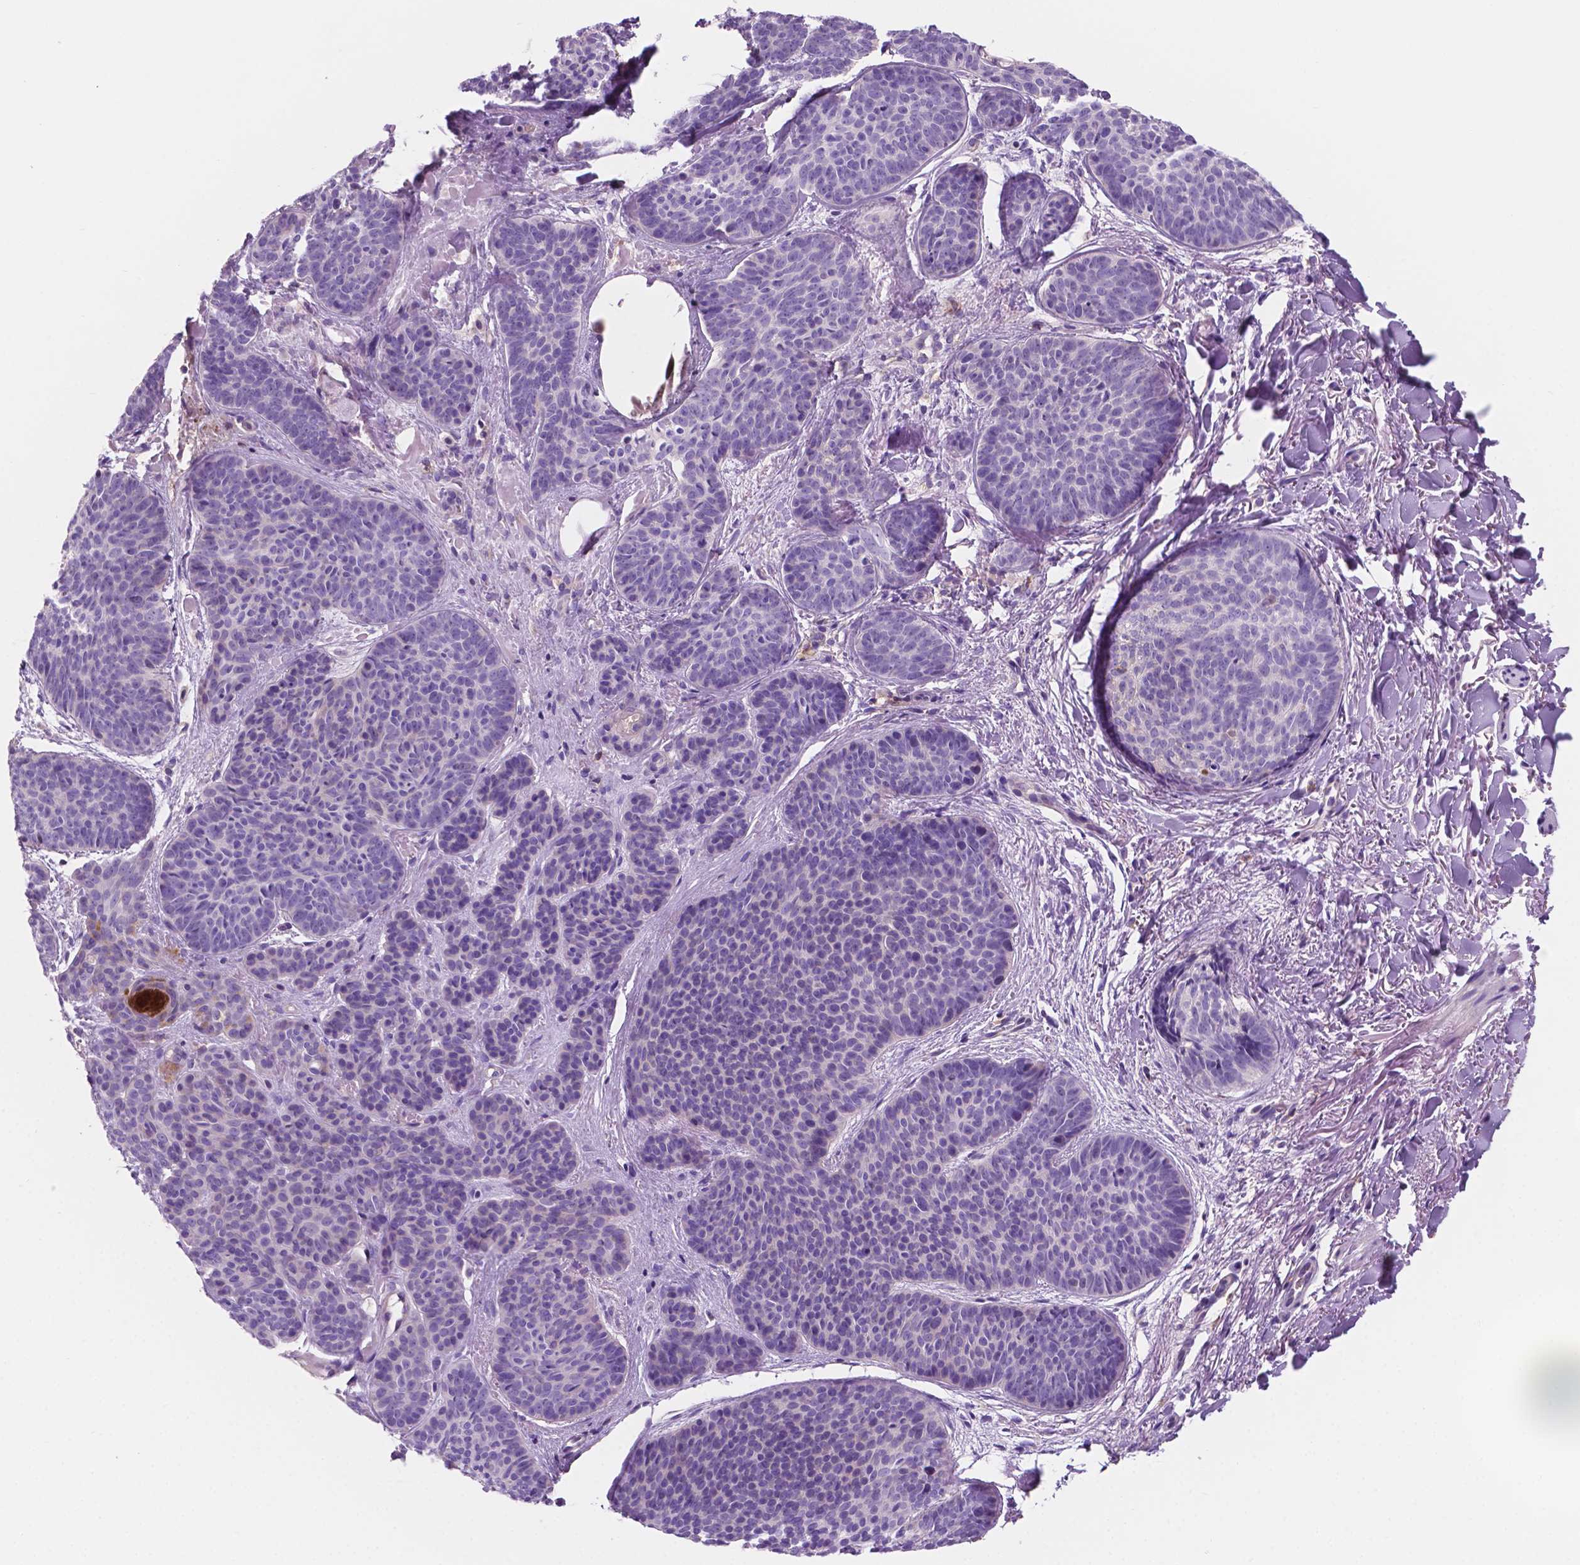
{"staining": {"intensity": "negative", "quantity": "none", "location": "none"}, "tissue": "skin cancer", "cell_type": "Tumor cells", "image_type": "cancer", "snomed": [{"axis": "morphology", "description": "Basal cell carcinoma"}, {"axis": "topography", "description": "Skin"}], "caption": "Tumor cells are negative for protein expression in human skin cancer.", "gene": "SEMA4A", "patient": {"sex": "female", "age": 82}}